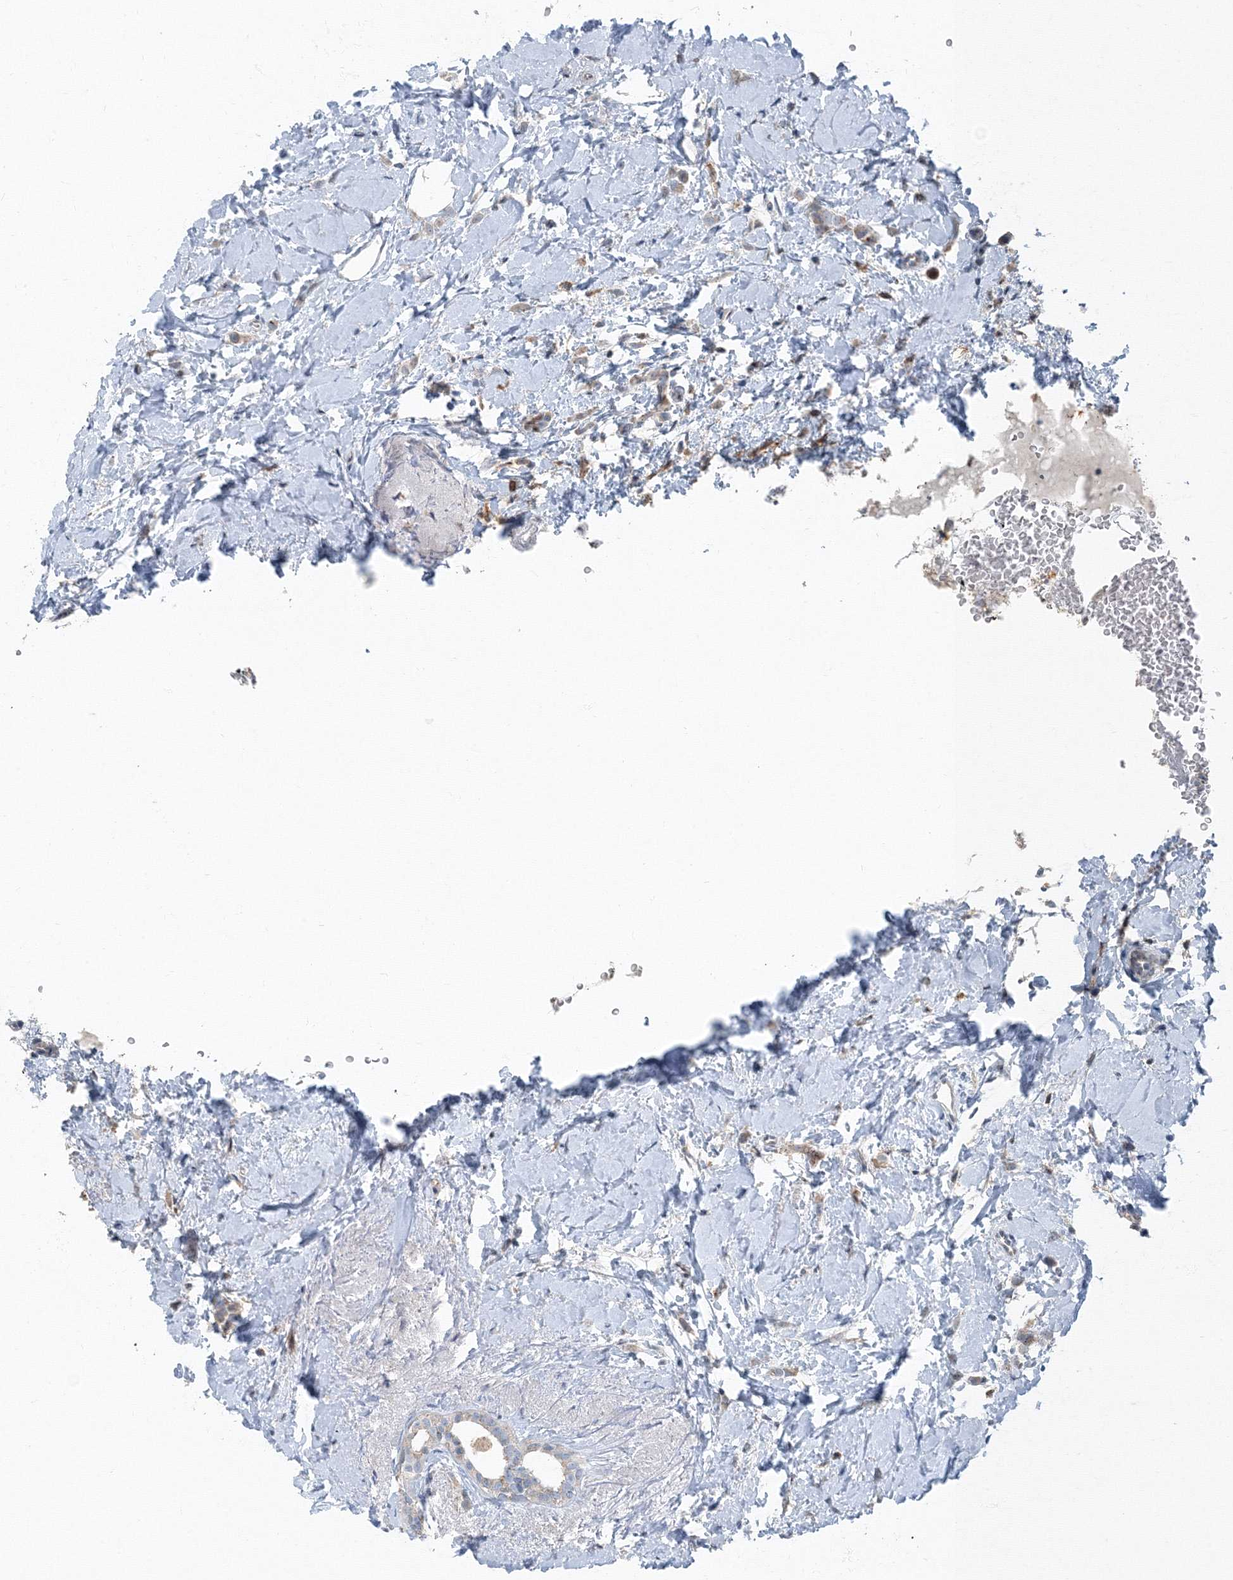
{"staining": {"intensity": "weak", "quantity": ">75%", "location": "cytoplasmic/membranous"}, "tissue": "breast cancer", "cell_type": "Tumor cells", "image_type": "cancer", "snomed": [{"axis": "morphology", "description": "Lobular carcinoma"}, {"axis": "topography", "description": "Breast"}], "caption": "A low amount of weak cytoplasmic/membranous staining is appreciated in about >75% of tumor cells in breast cancer tissue.", "gene": "AASDH", "patient": {"sex": "female", "age": 47}}